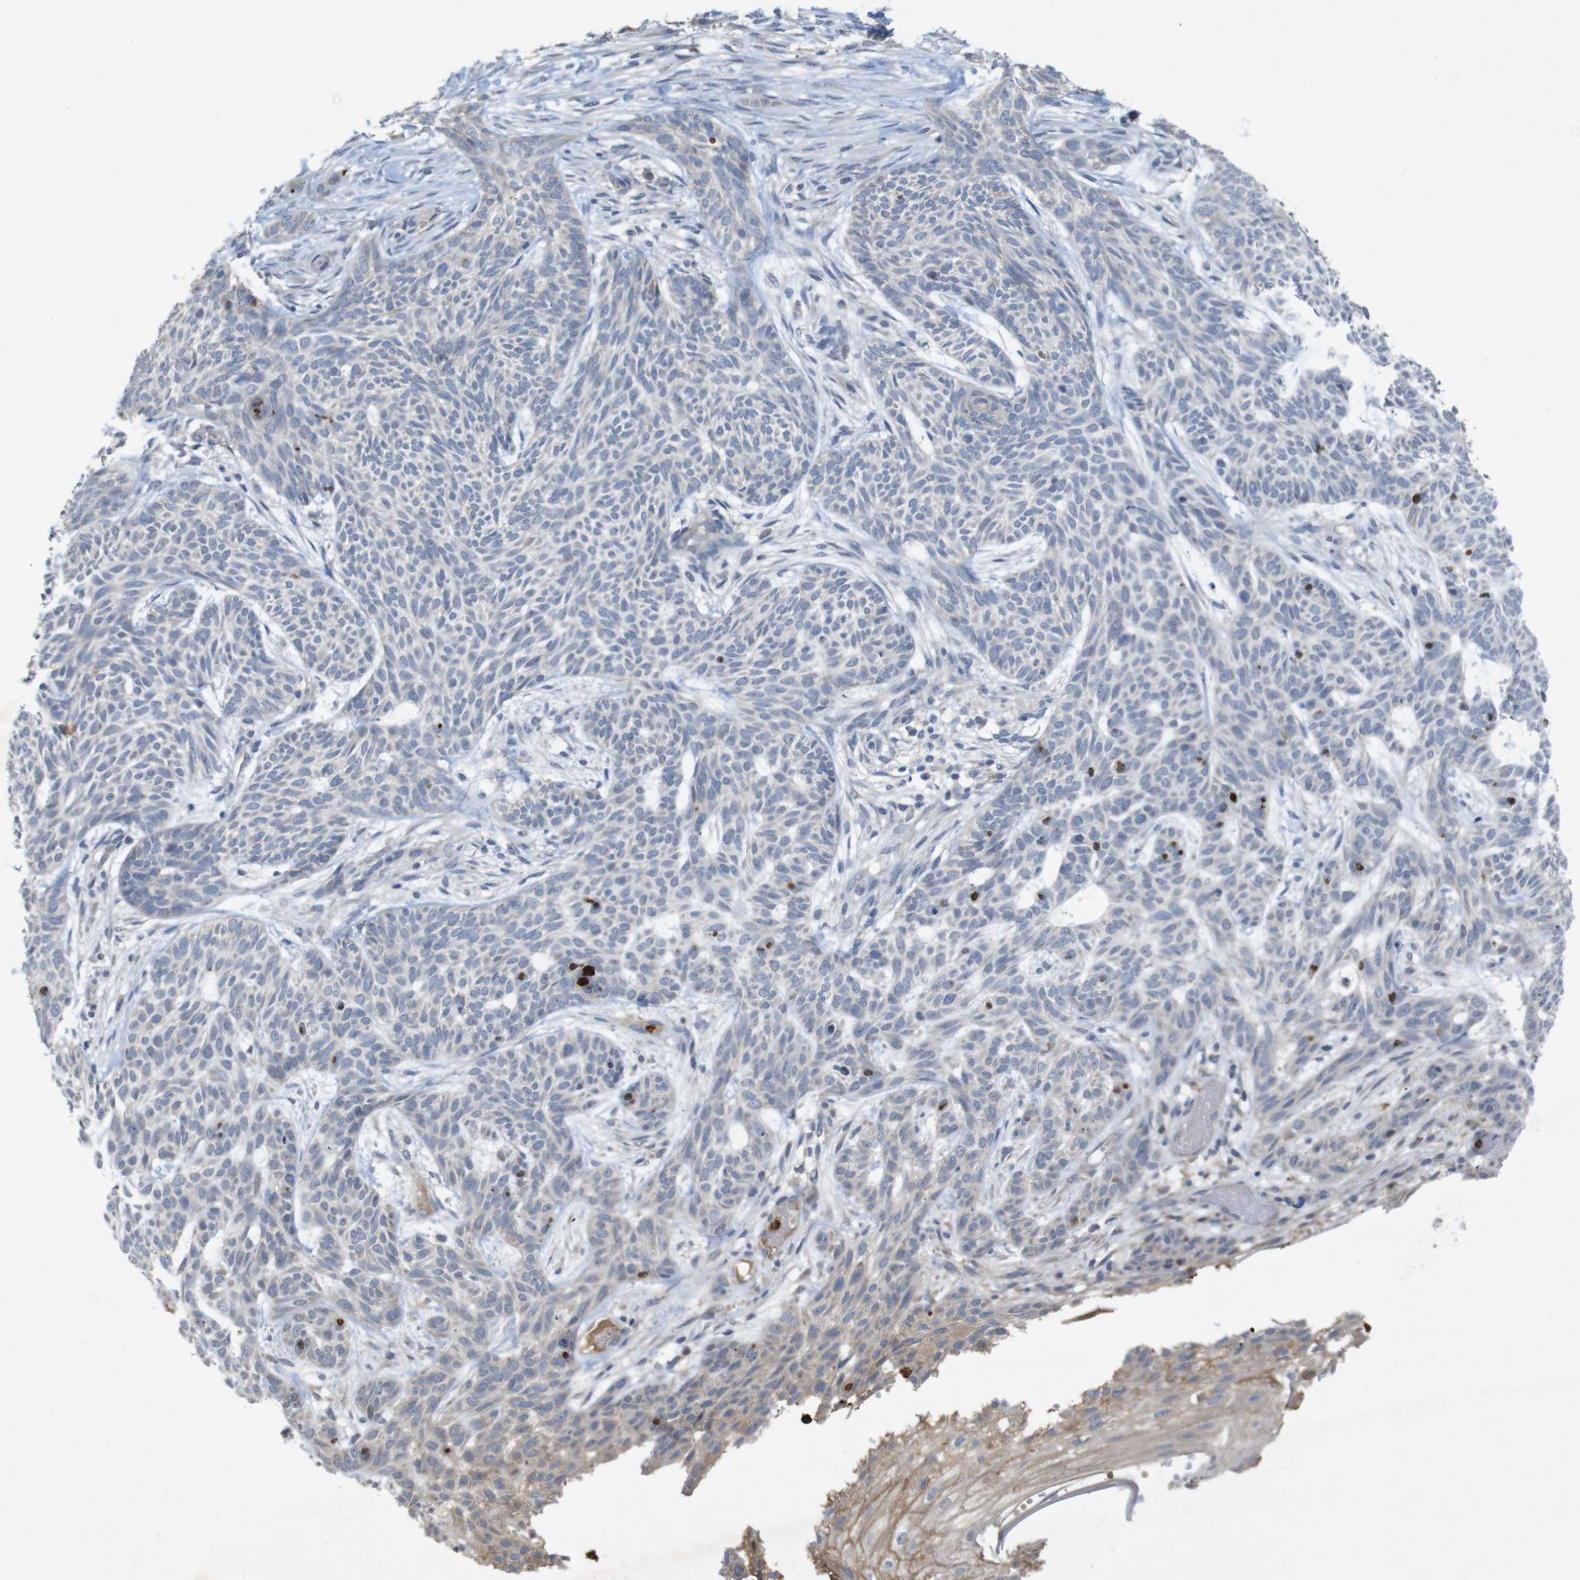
{"staining": {"intensity": "negative", "quantity": "none", "location": "none"}, "tissue": "skin cancer", "cell_type": "Tumor cells", "image_type": "cancer", "snomed": [{"axis": "morphology", "description": "Basal cell carcinoma"}, {"axis": "topography", "description": "Skin"}], "caption": "Basal cell carcinoma (skin) was stained to show a protein in brown. There is no significant staining in tumor cells.", "gene": "TSPAN14", "patient": {"sex": "female", "age": 59}}